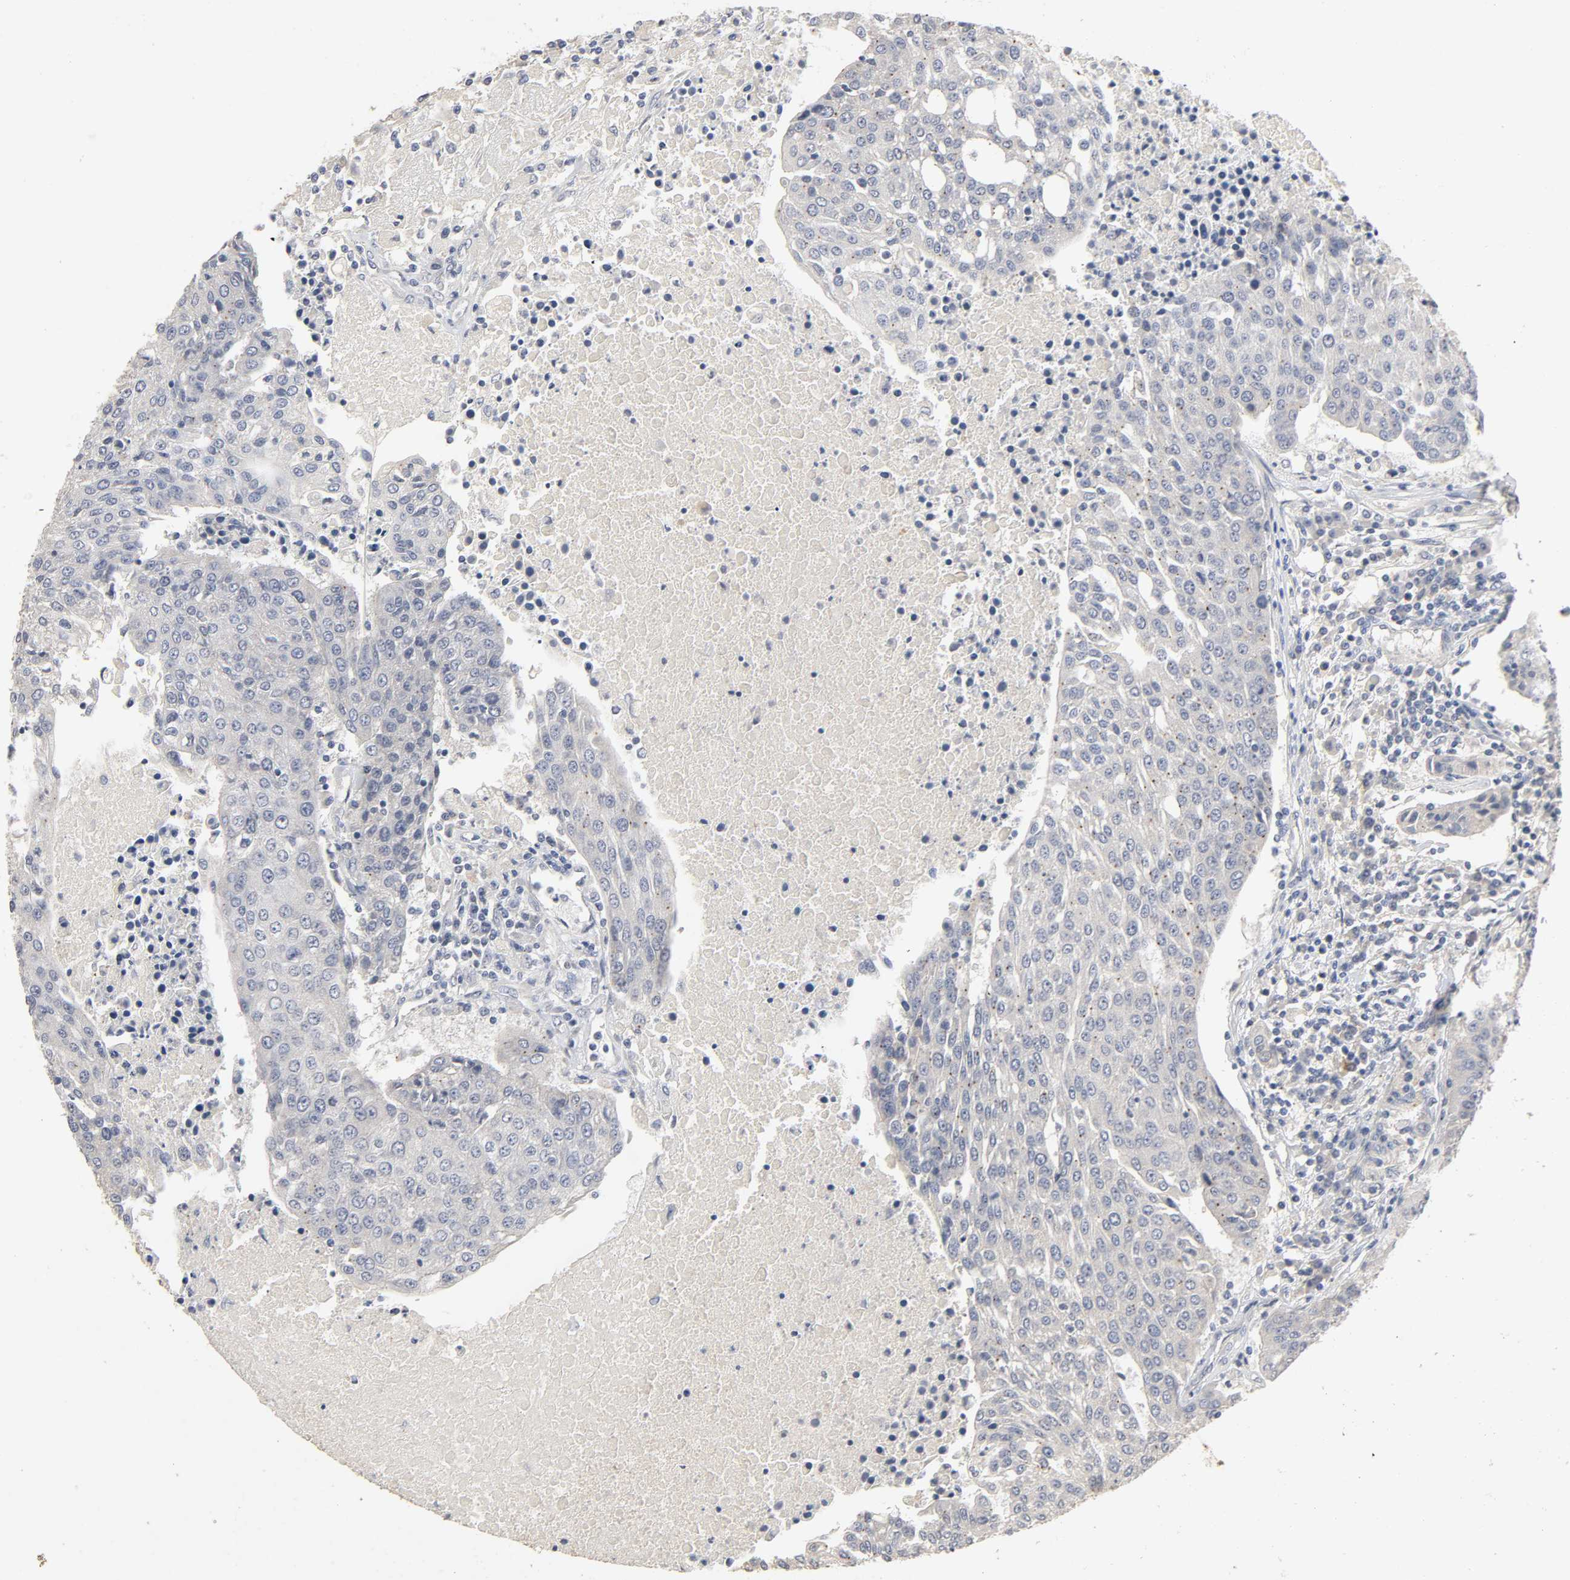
{"staining": {"intensity": "negative", "quantity": "none", "location": "none"}, "tissue": "urothelial cancer", "cell_type": "Tumor cells", "image_type": "cancer", "snomed": [{"axis": "morphology", "description": "Urothelial carcinoma, High grade"}, {"axis": "topography", "description": "Urinary bladder"}], "caption": "Immunohistochemistry of human high-grade urothelial carcinoma displays no expression in tumor cells.", "gene": "SLC10A2", "patient": {"sex": "female", "age": 85}}